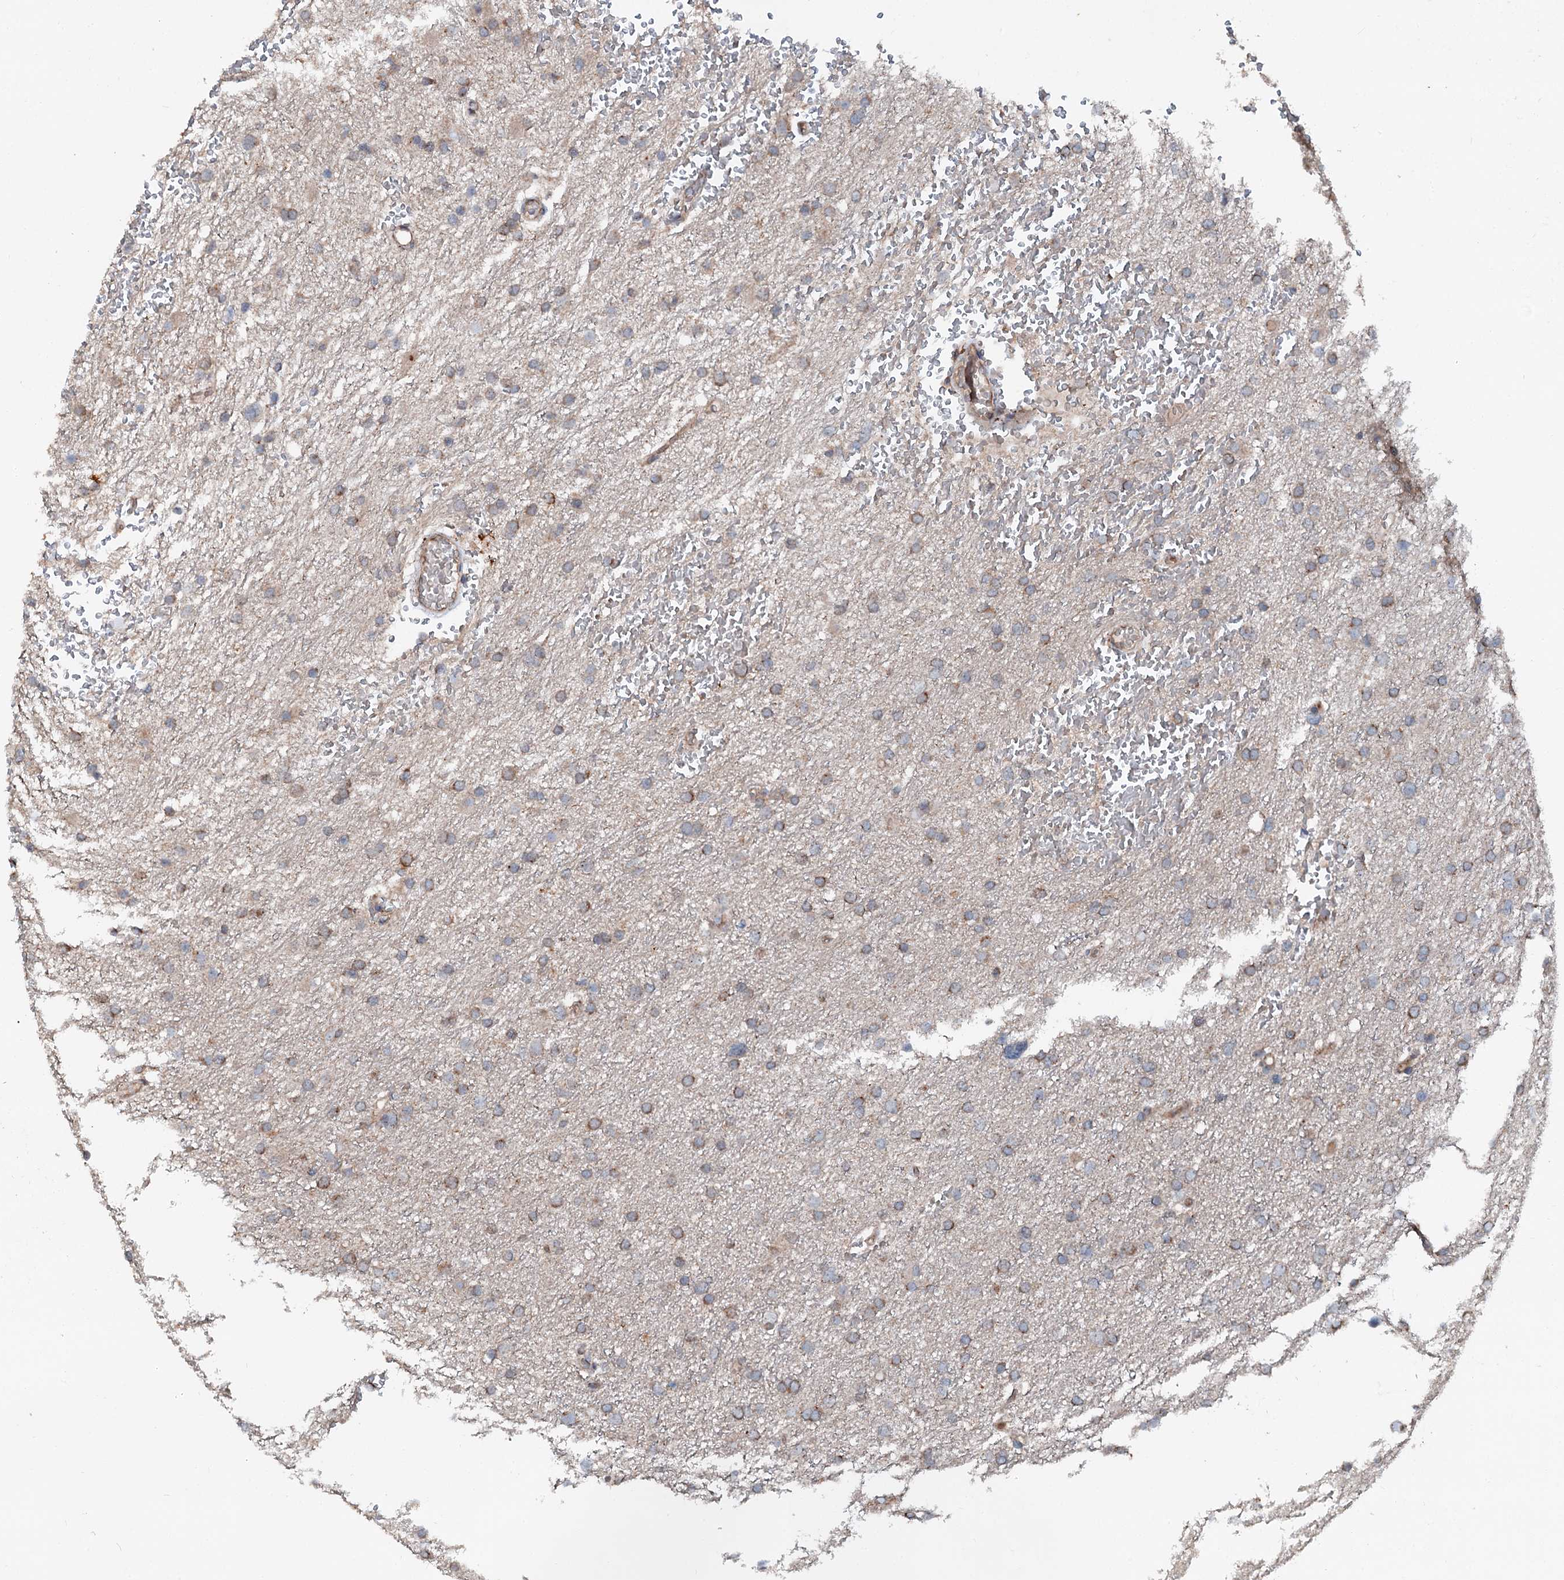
{"staining": {"intensity": "moderate", "quantity": "25%-75%", "location": "cytoplasmic/membranous"}, "tissue": "glioma", "cell_type": "Tumor cells", "image_type": "cancer", "snomed": [{"axis": "morphology", "description": "Glioma, malignant, High grade"}, {"axis": "topography", "description": "Cerebral cortex"}], "caption": "A micrograph of glioma stained for a protein reveals moderate cytoplasmic/membranous brown staining in tumor cells.", "gene": "DDIAS", "patient": {"sex": "female", "age": 36}}